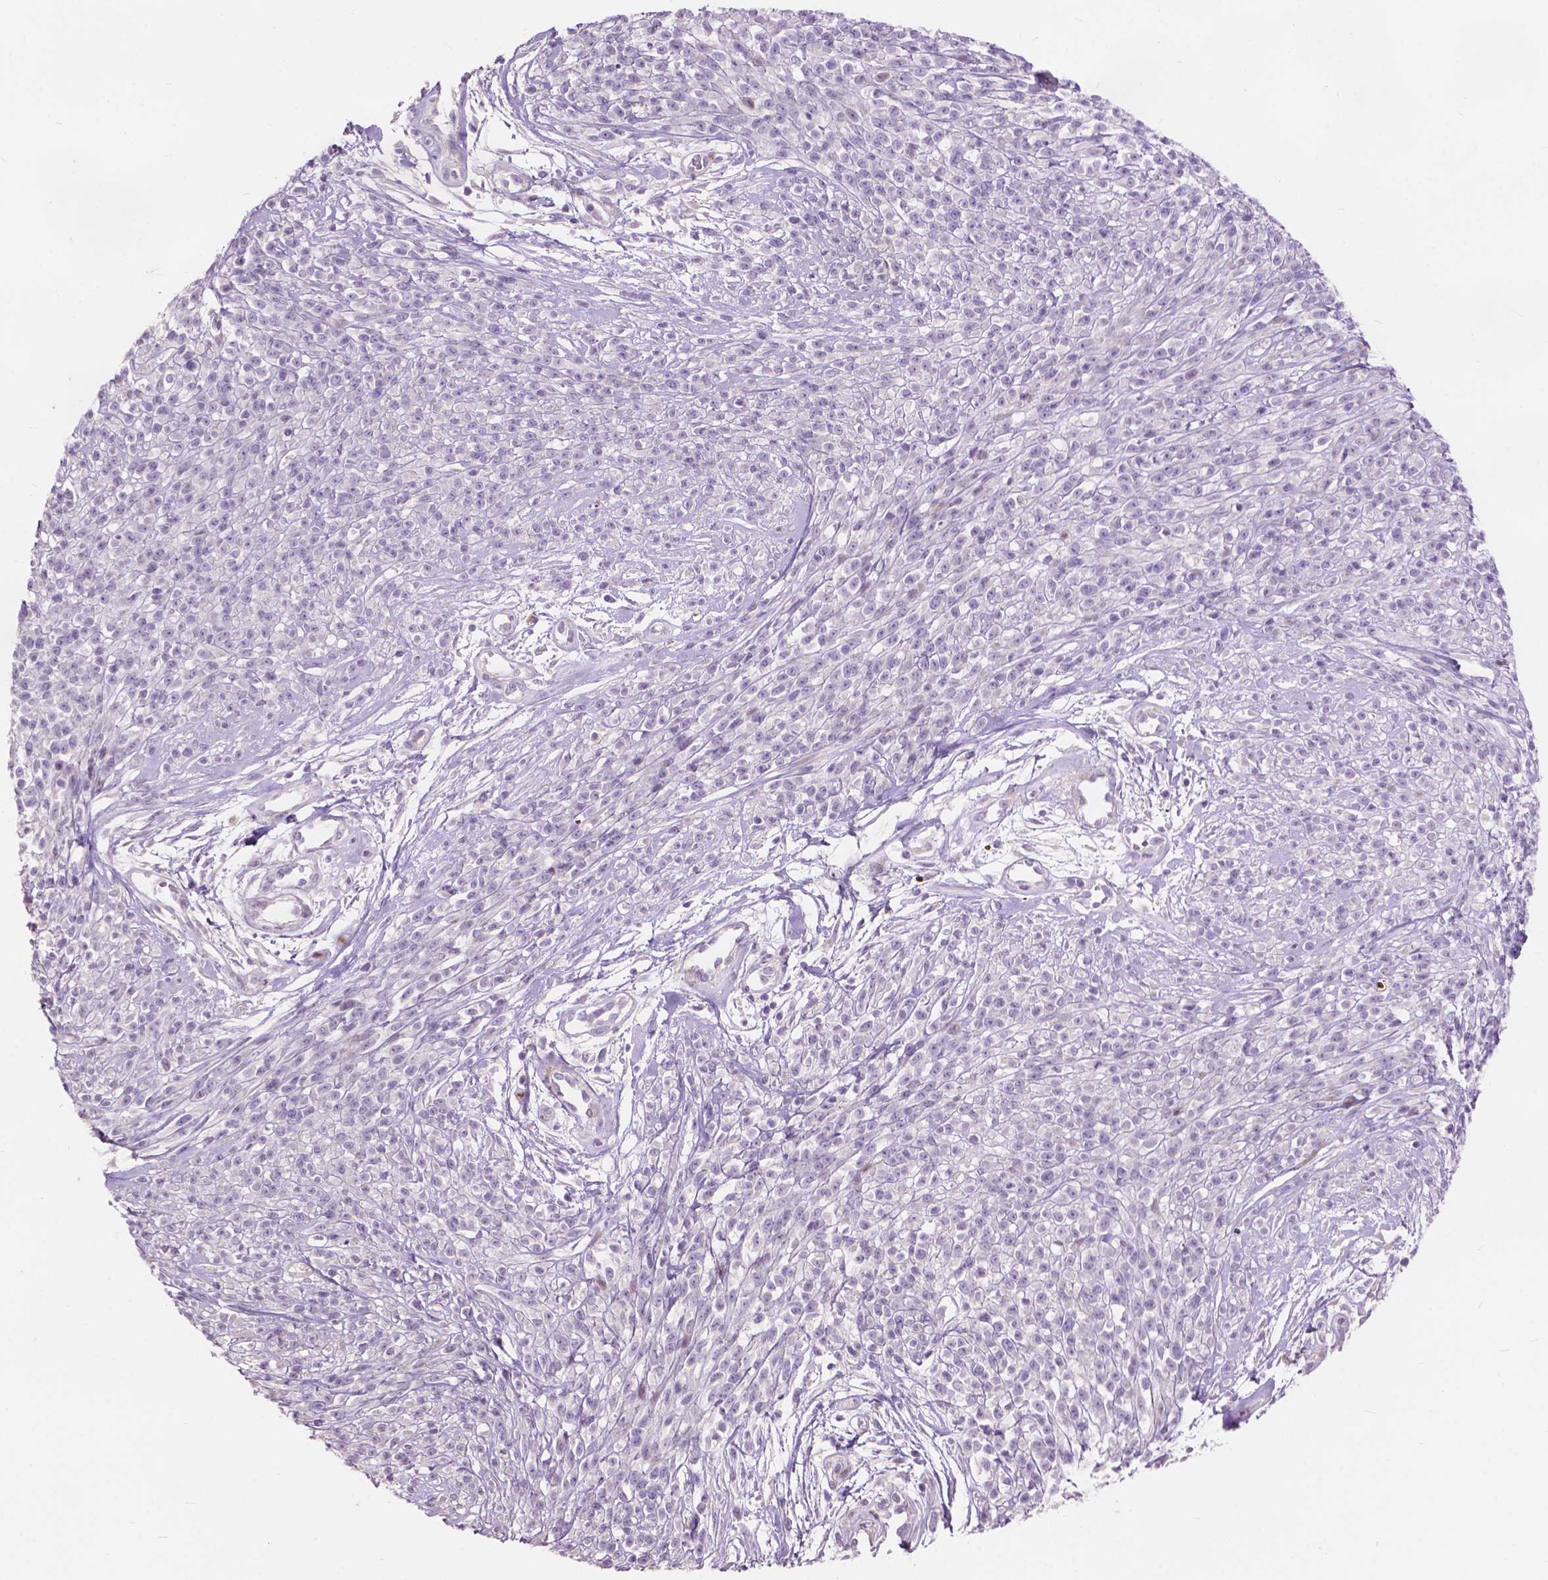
{"staining": {"intensity": "negative", "quantity": "none", "location": "none"}, "tissue": "melanoma", "cell_type": "Tumor cells", "image_type": "cancer", "snomed": [{"axis": "morphology", "description": "Malignant melanoma, NOS"}, {"axis": "topography", "description": "Skin"}, {"axis": "topography", "description": "Skin of trunk"}], "caption": "A high-resolution micrograph shows immunohistochemistry staining of malignant melanoma, which shows no significant expression in tumor cells.", "gene": "MORN1", "patient": {"sex": "male", "age": 74}}